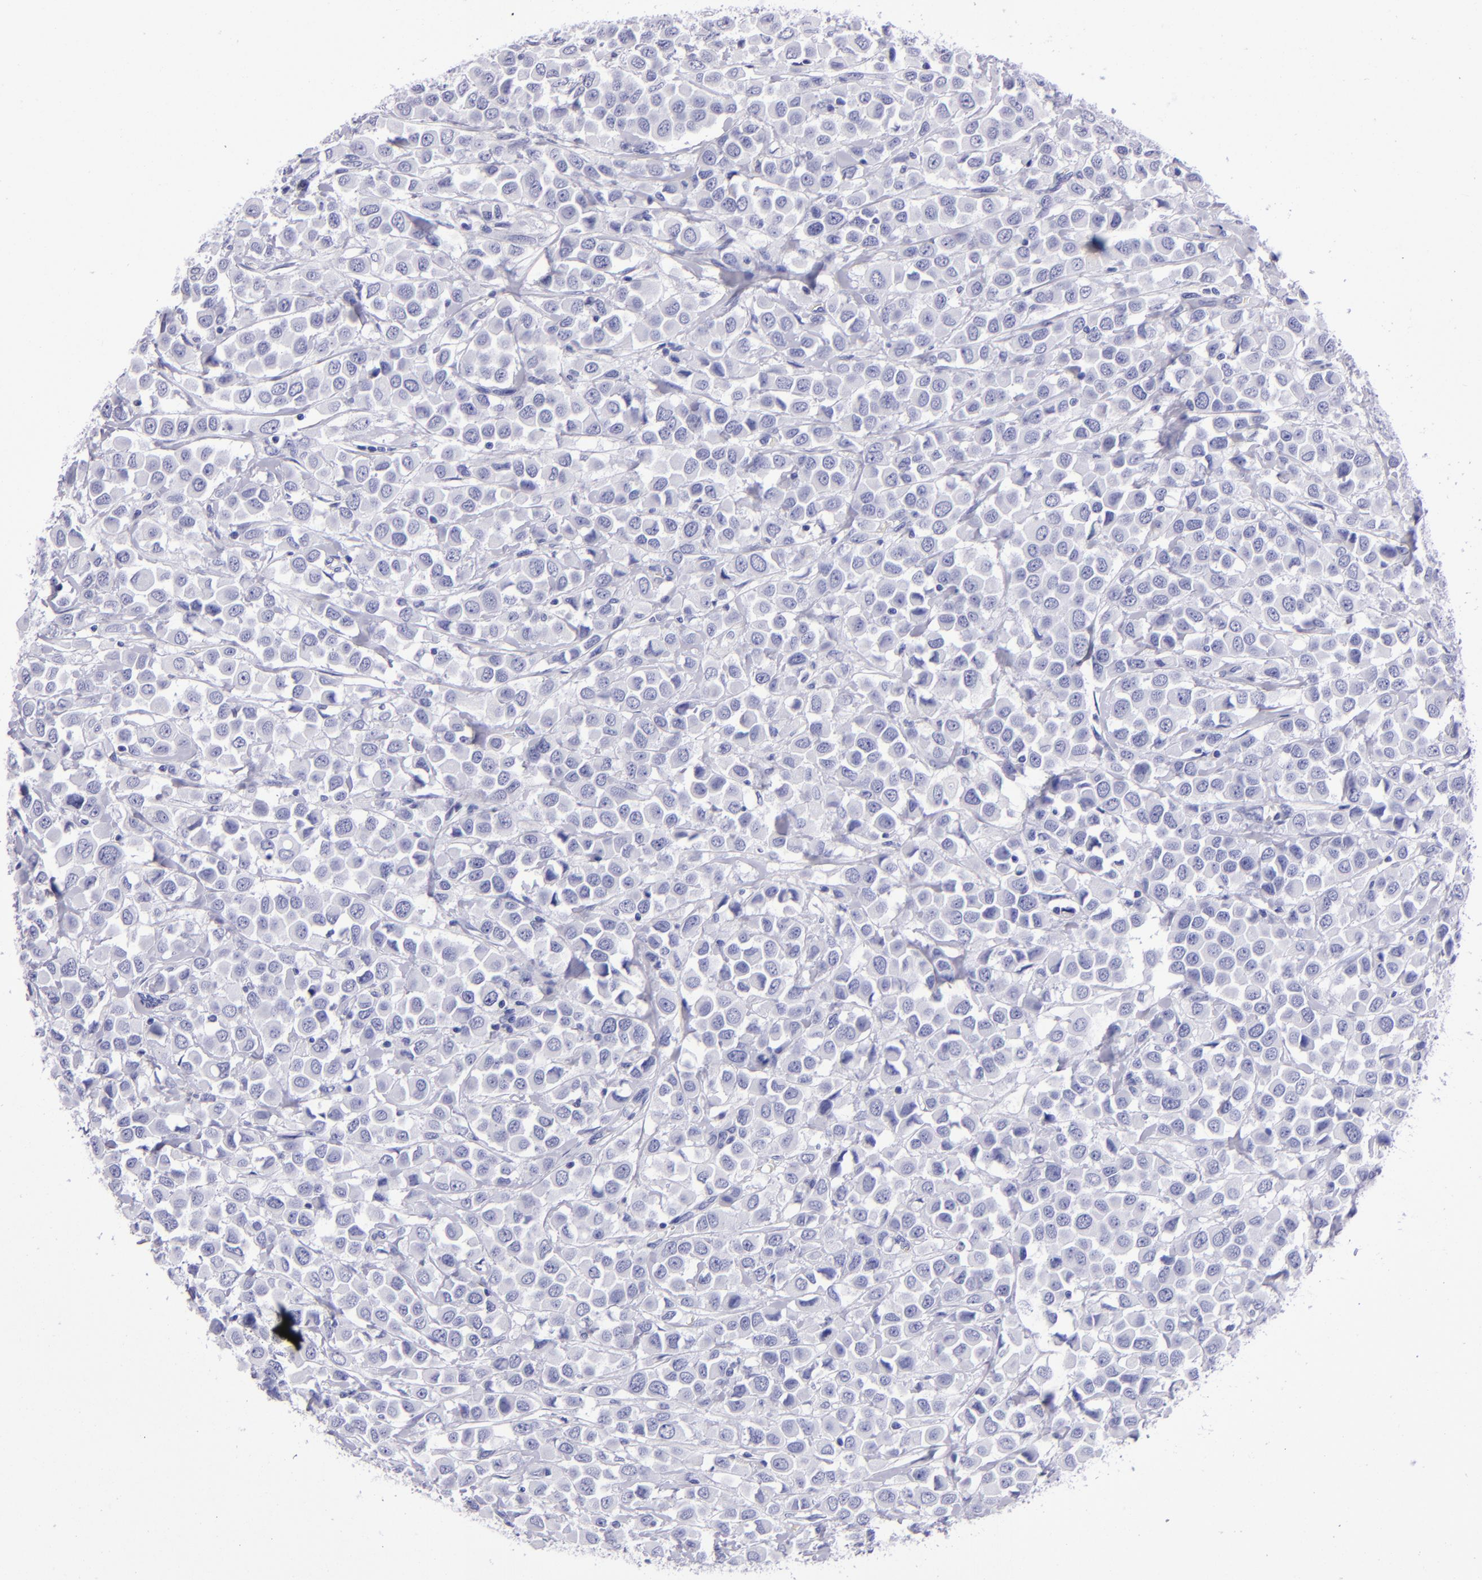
{"staining": {"intensity": "negative", "quantity": "none", "location": "none"}, "tissue": "breast cancer", "cell_type": "Tumor cells", "image_type": "cancer", "snomed": [{"axis": "morphology", "description": "Duct carcinoma"}, {"axis": "topography", "description": "Breast"}], "caption": "An image of breast invasive ductal carcinoma stained for a protein shows no brown staining in tumor cells.", "gene": "TYRP1", "patient": {"sex": "female", "age": 61}}